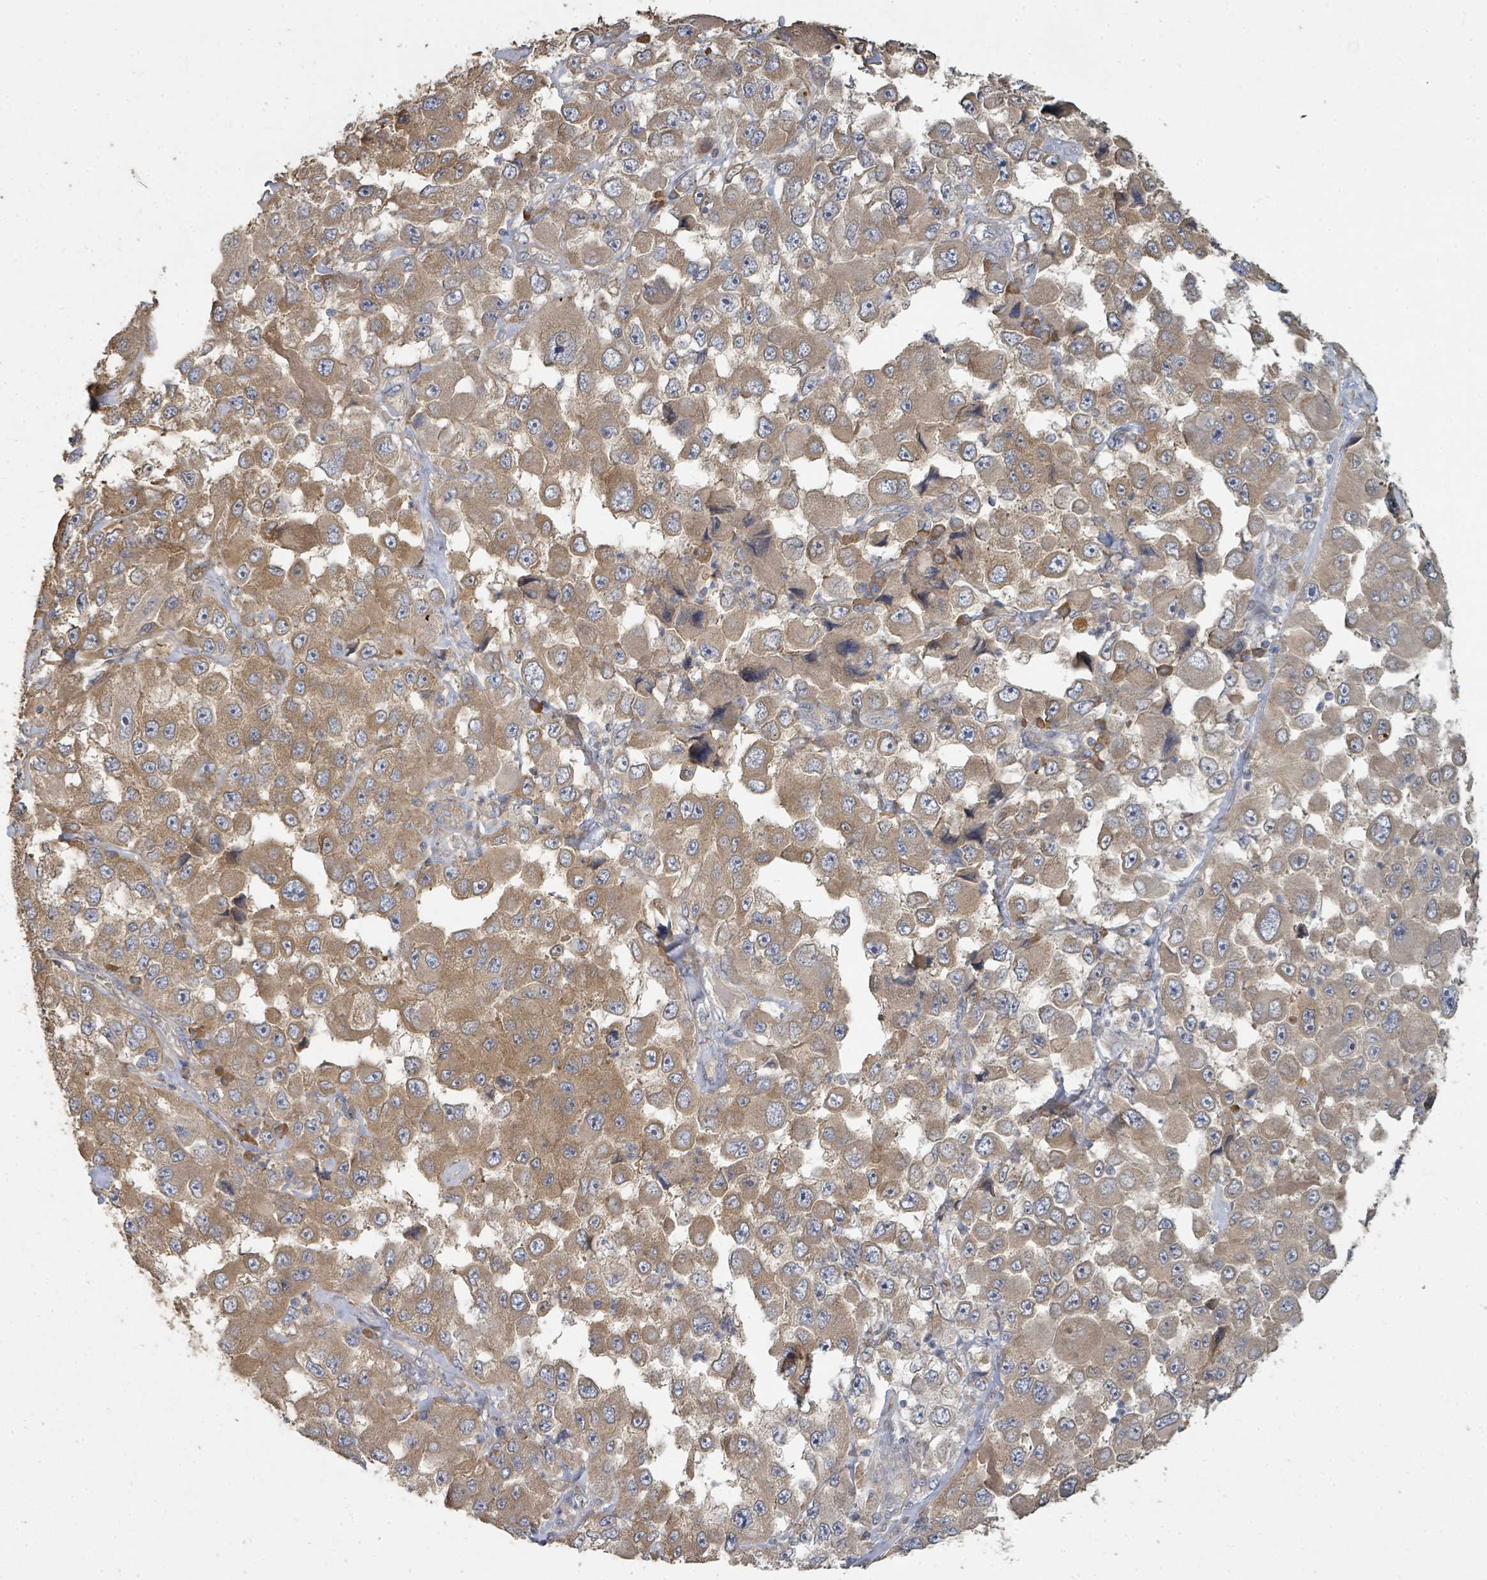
{"staining": {"intensity": "moderate", "quantity": ">75%", "location": "cytoplasmic/membranous"}, "tissue": "melanoma", "cell_type": "Tumor cells", "image_type": "cancer", "snomed": [{"axis": "morphology", "description": "Malignant melanoma, Metastatic site"}, {"axis": "topography", "description": "Lymph node"}], "caption": "This histopathology image reveals immunohistochemistry staining of human melanoma, with medium moderate cytoplasmic/membranous positivity in approximately >75% of tumor cells.", "gene": "WDFY1", "patient": {"sex": "male", "age": 62}}